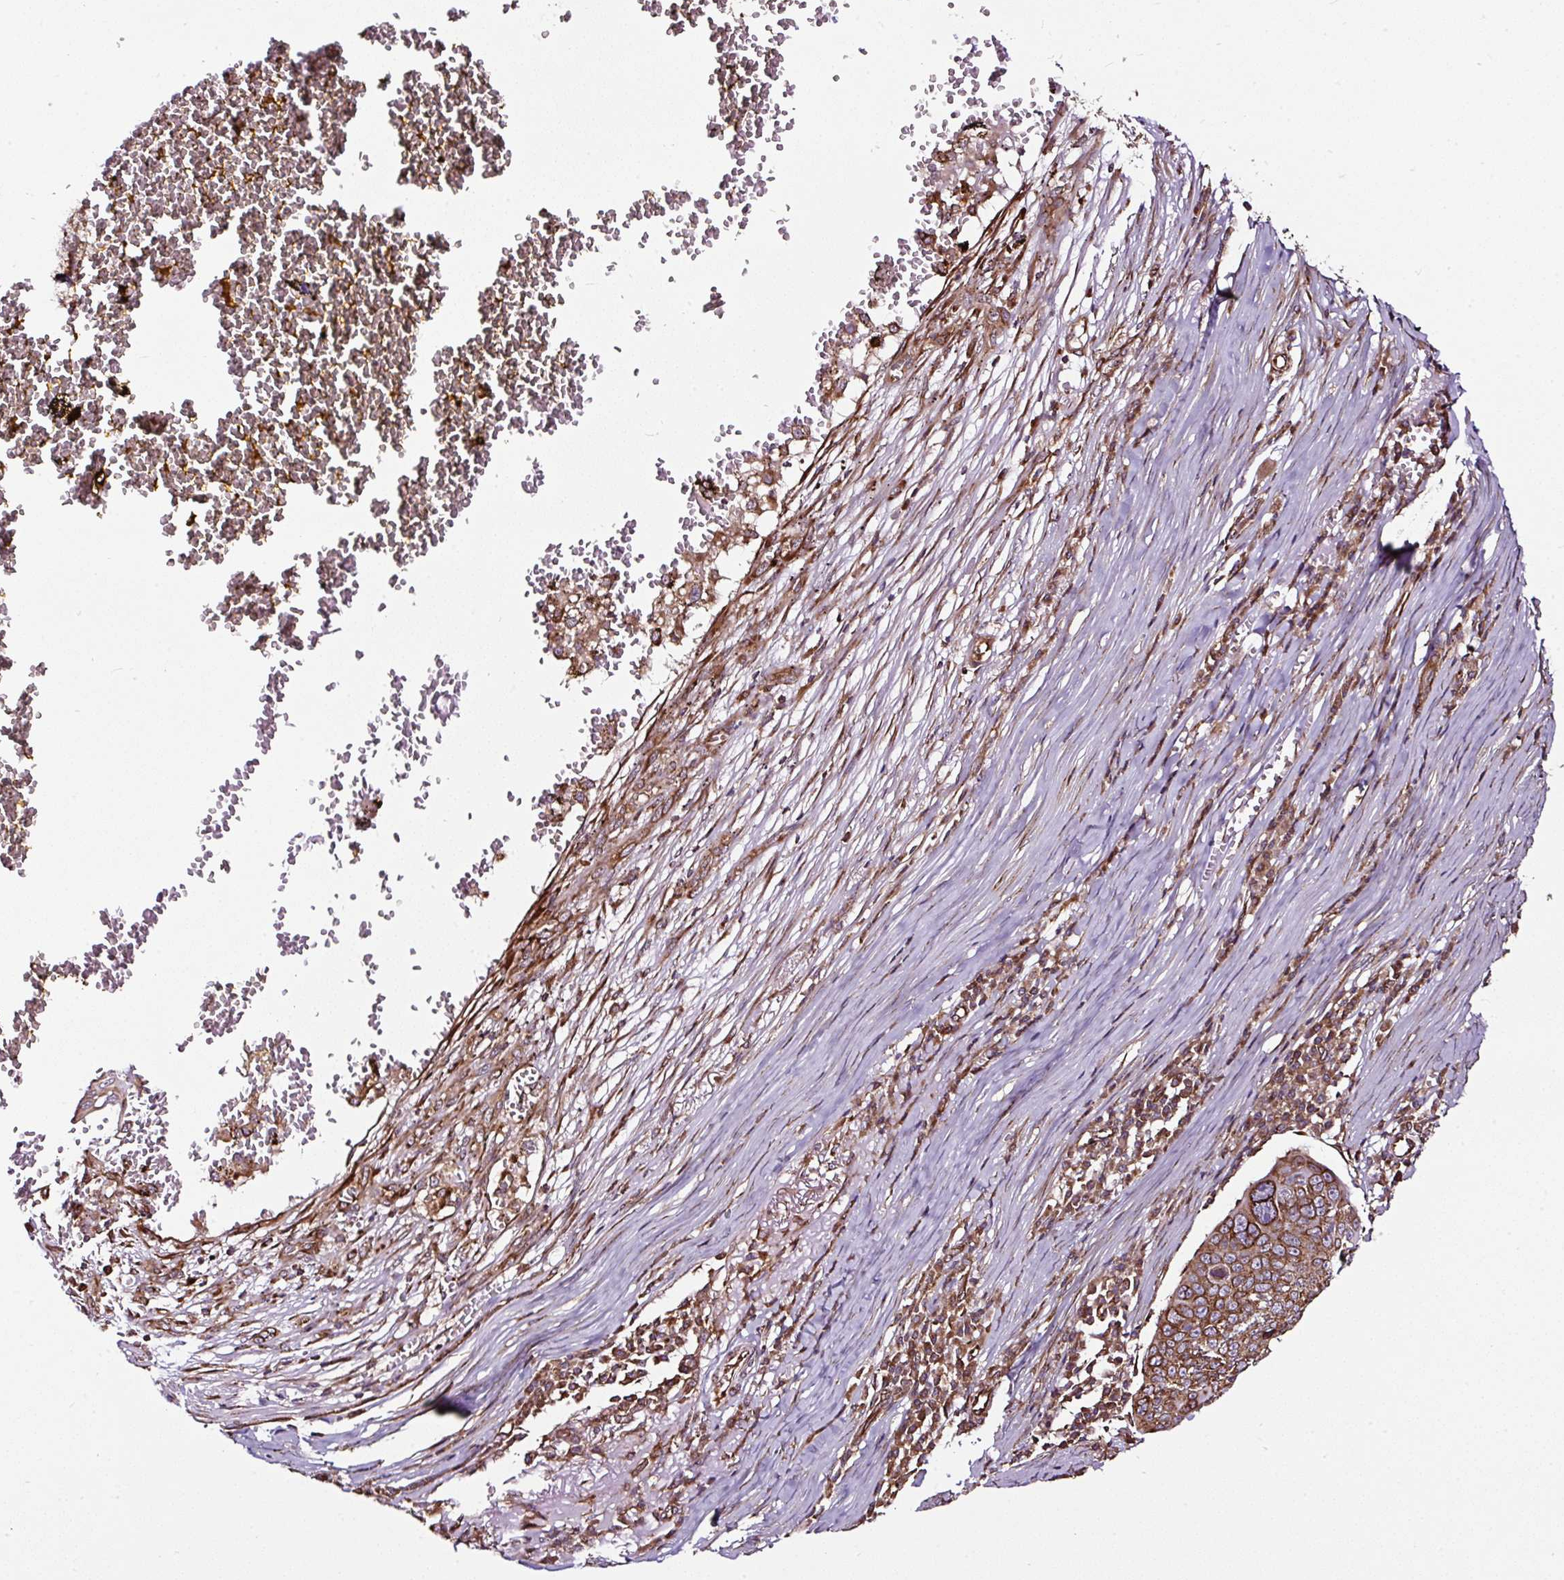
{"staining": {"intensity": "moderate", "quantity": ">75%", "location": "cytoplasmic/membranous"}, "tissue": "skin cancer", "cell_type": "Tumor cells", "image_type": "cancer", "snomed": [{"axis": "morphology", "description": "Squamous cell carcinoma, NOS"}, {"axis": "topography", "description": "Skin"}], "caption": "Protein staining displays moderate cytoplasmic/membranous expression in approximately >75% of tumor cells in skin squamous cell carcinoma.", "gene": "KDM4E", "patient": {"sex": "male", "age": 71}}